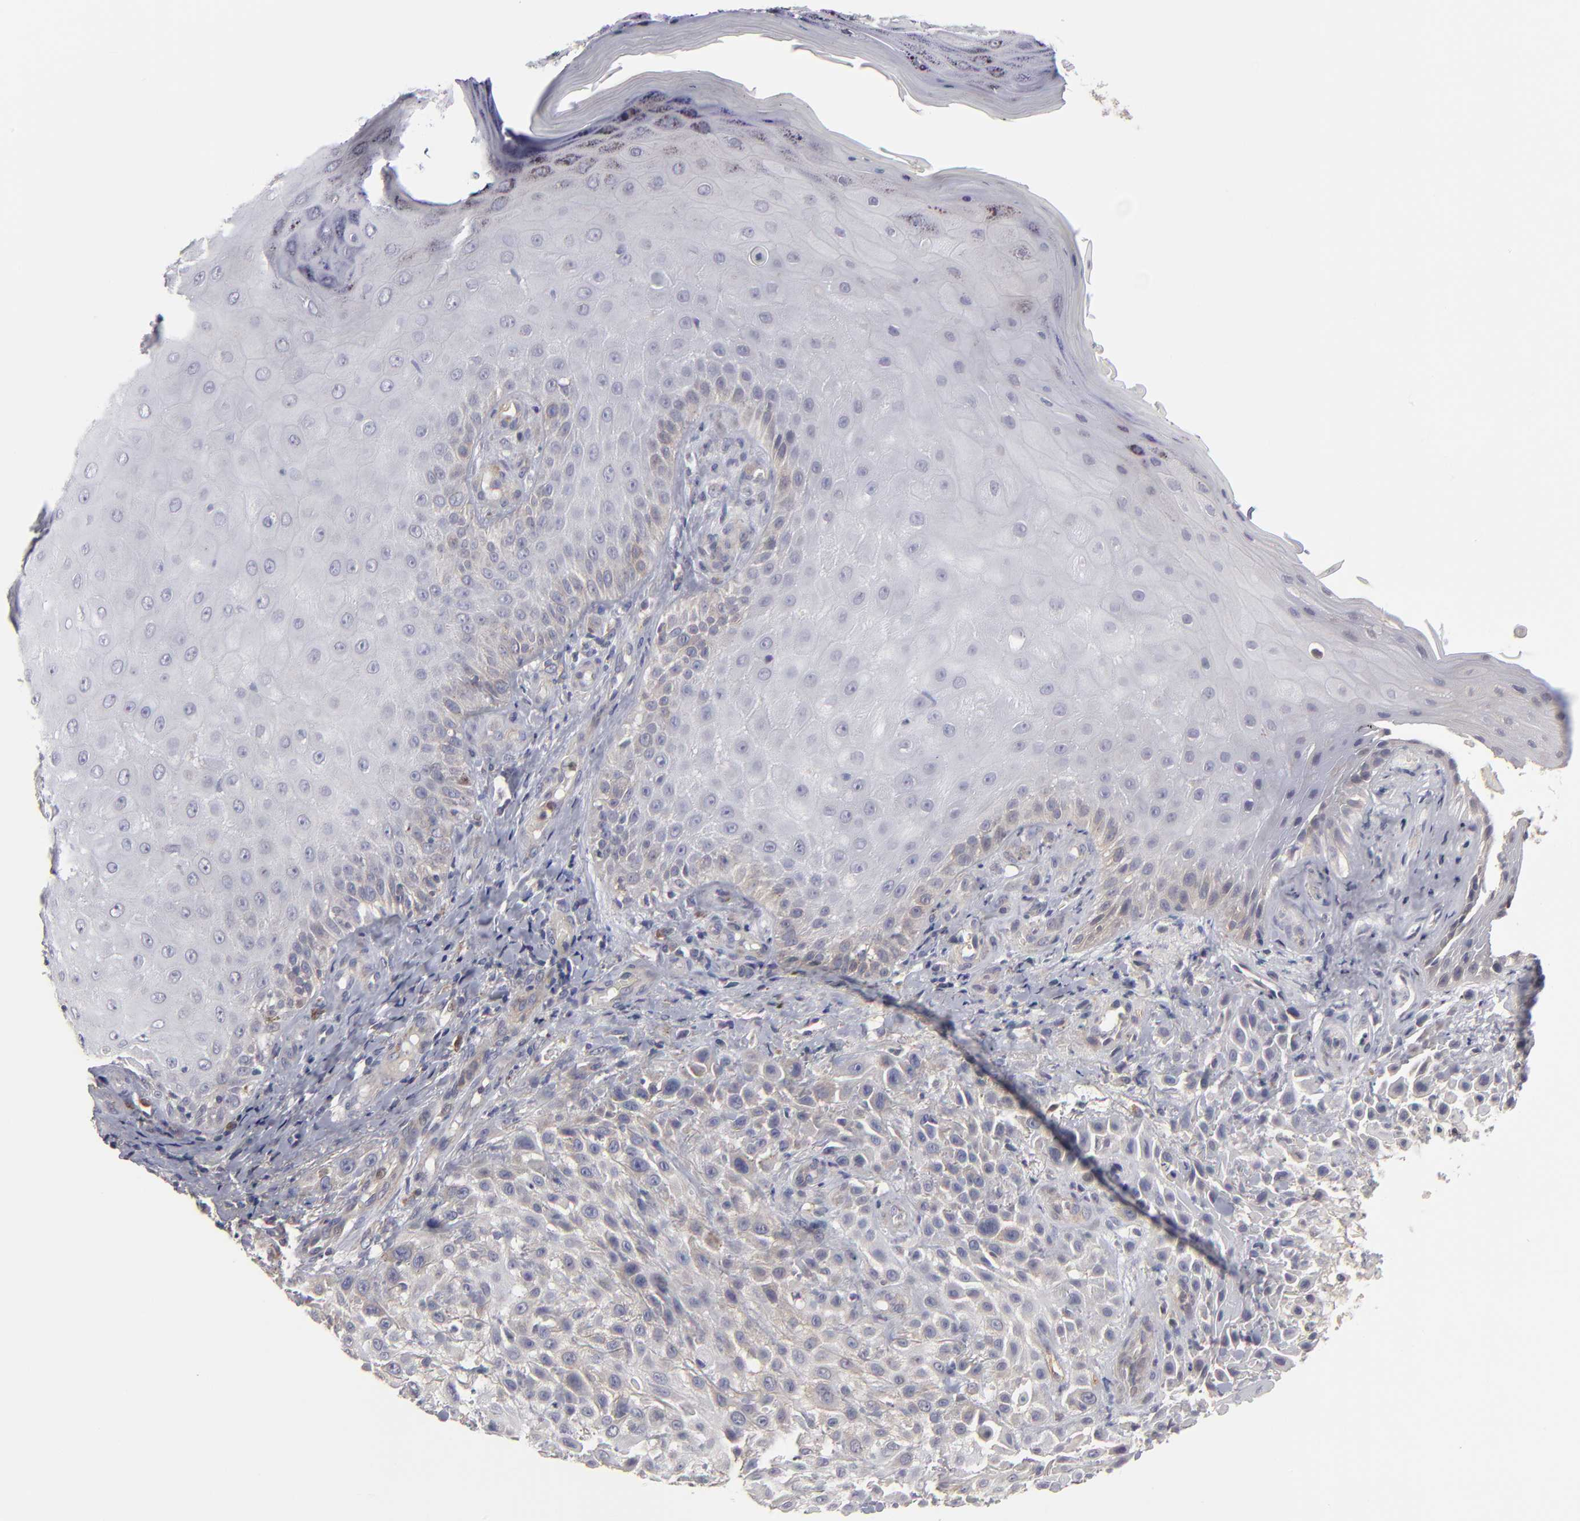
{"staining": {"intensity": "weak", "quantity": "25%-75%", "location": "cytoplasmic/membranous"}, "tissue": "skin cancer", "cell_type": "Tumor cells", "image_type": "cancer", "snomed": [{"axis": "morphology", "description": "Squamous cell carcinoma, NOS"}, {"axis": "topography", "description": "Skin"}], "caption": "The immunohistochemical stain highlights weak cytoplasmic/membranous staining in tumor cells of skin cancer (squamous cell carcinoma) tissue.", "gene": "CEP97", "patient": {"sex": "female", "age": 42}}